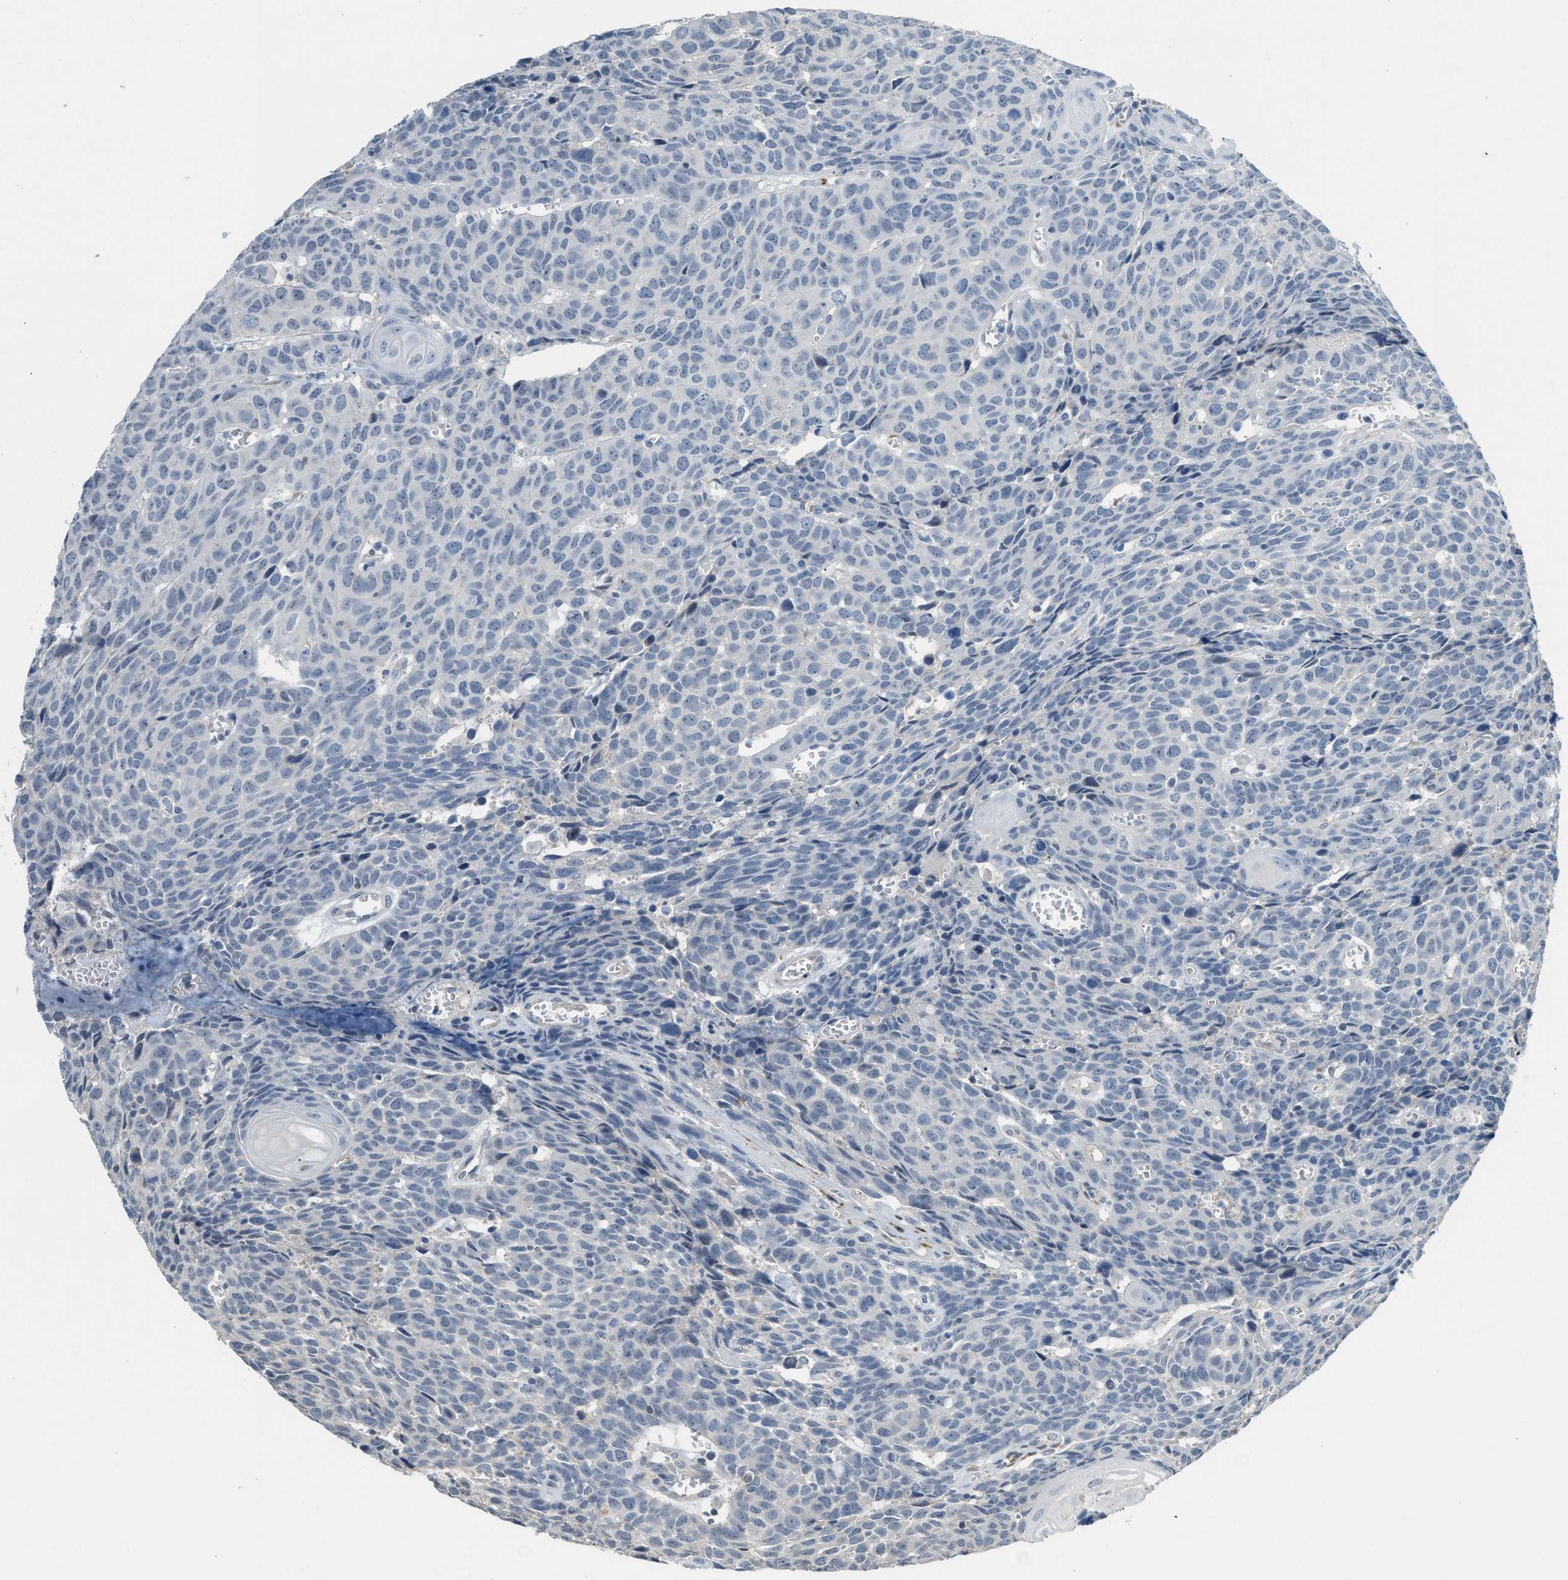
{"staining": {"intensity": "negative", "quantity": "none", "location": "none"}, "tissue": "head and neck cancer", "cell_type": "Tumor cells", "image_type": "cancer", "snomed": [{"axis": "morphology", "description": "Squamous cell carcinoma, NOS"}, {"axis": "topography", "description": "Head-Neck"}], "caption": "Immunohistochemistry (IHC) photomicrograph of neoplastic tissue: human head and neck cancer (squamous cell carcinoma) stained with DAB shows no significant protein positivity in tumor cells. (Brightfield microscopy of DAB immunohistochemistry at high magnification).", "gene": "TMEM154", "patient": {"sex": "male", "age": 64}}